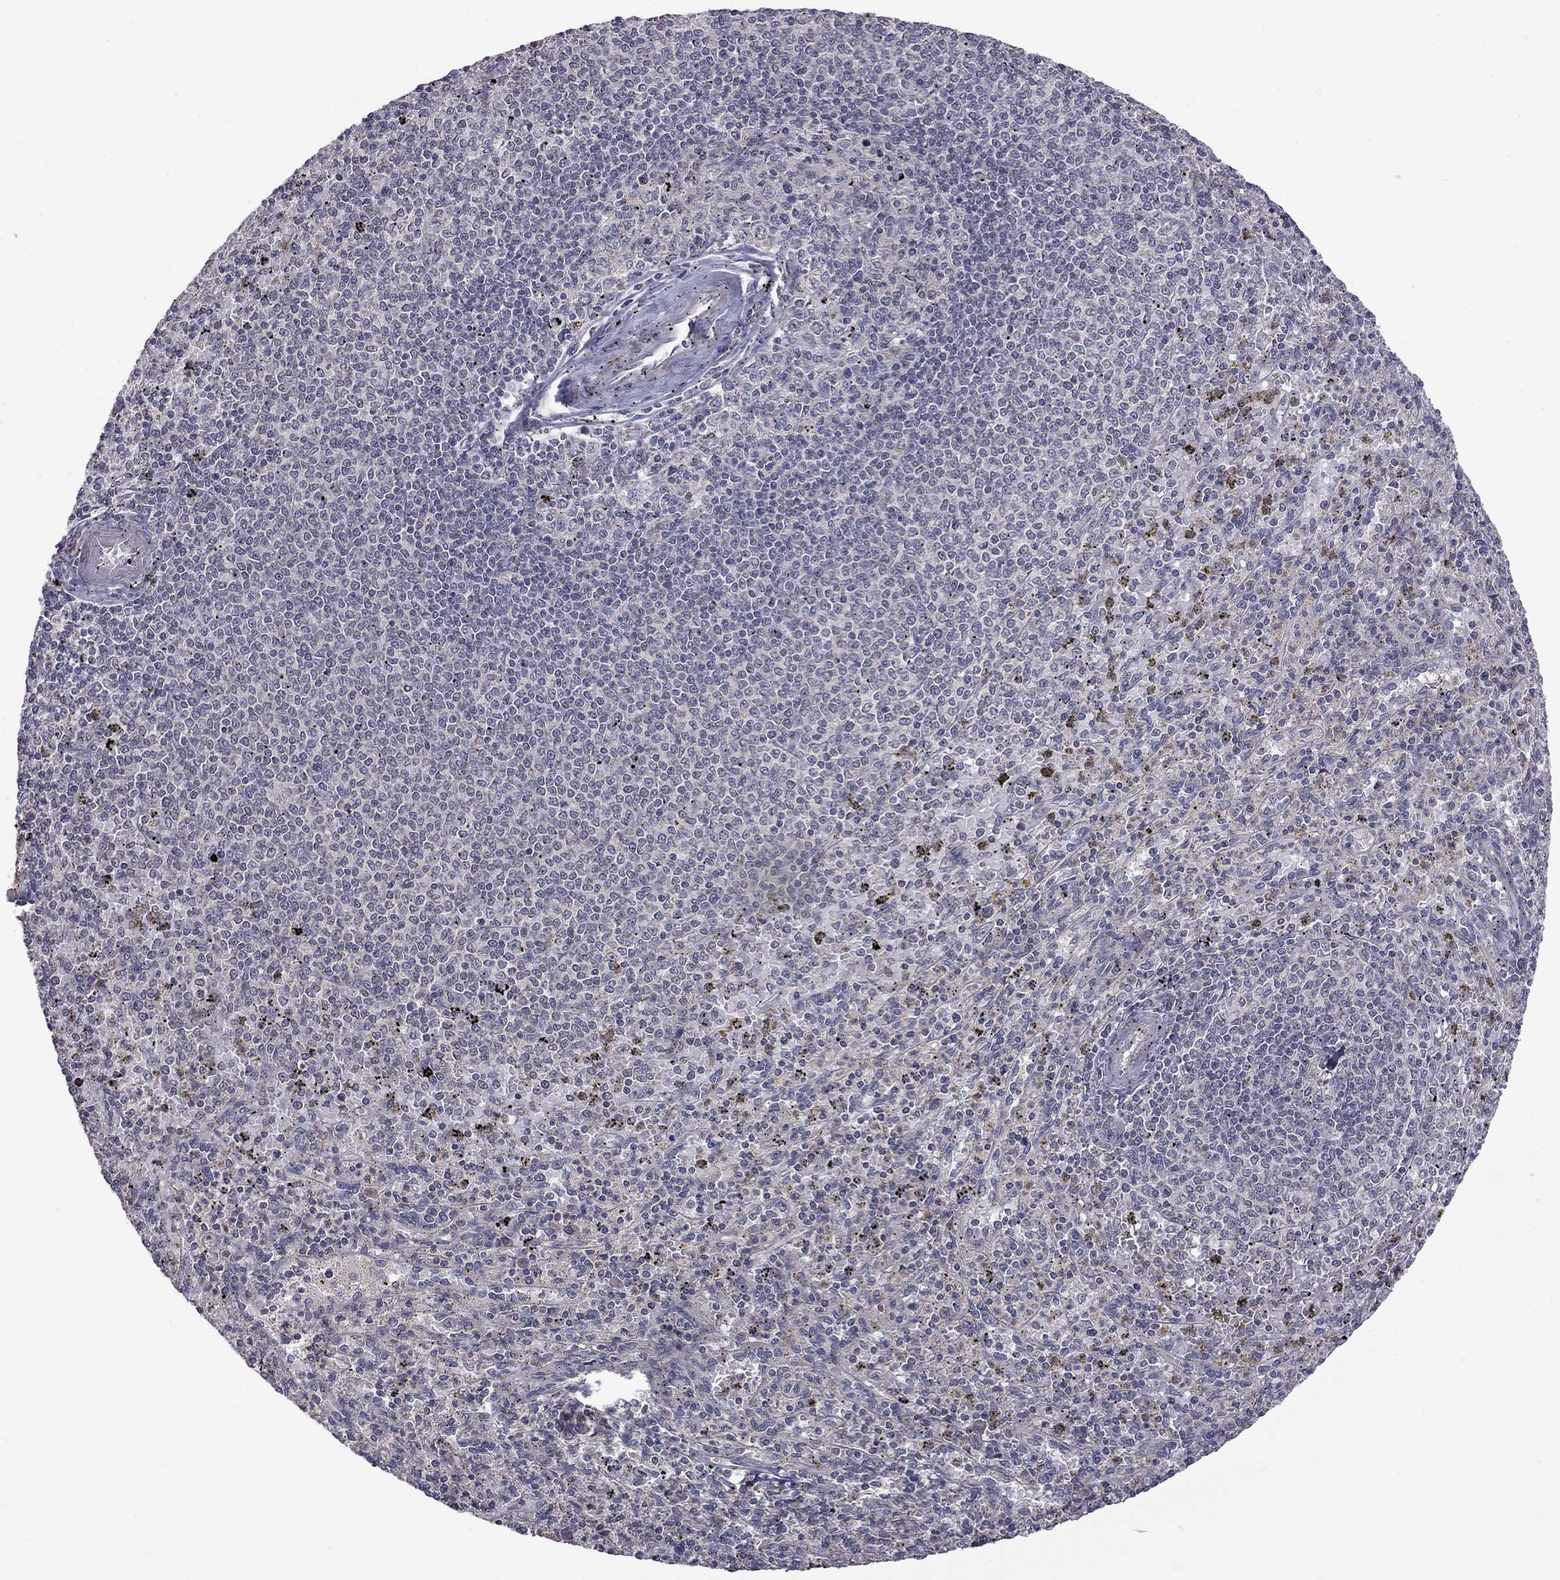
{"staining": {"intensity": "negative", "quantity": "none", "location": "none"}, "tissue": "spleen", "cell_type": "Cells in red pulp", "image_type": "normal", "snomed": [{"axis": "morphology", "description": "Normal tissue, NOS"}, {"axis": "topography", "description": "Spleen"}], "caption": "High power microscopy image of an immunohistochemistry (IHC) histopathology image of benign spleen, revealing no significant positivity in cells in red pulp.", "gene": "SLC39A14", "patient": {"sex": "male", "age": 60}}